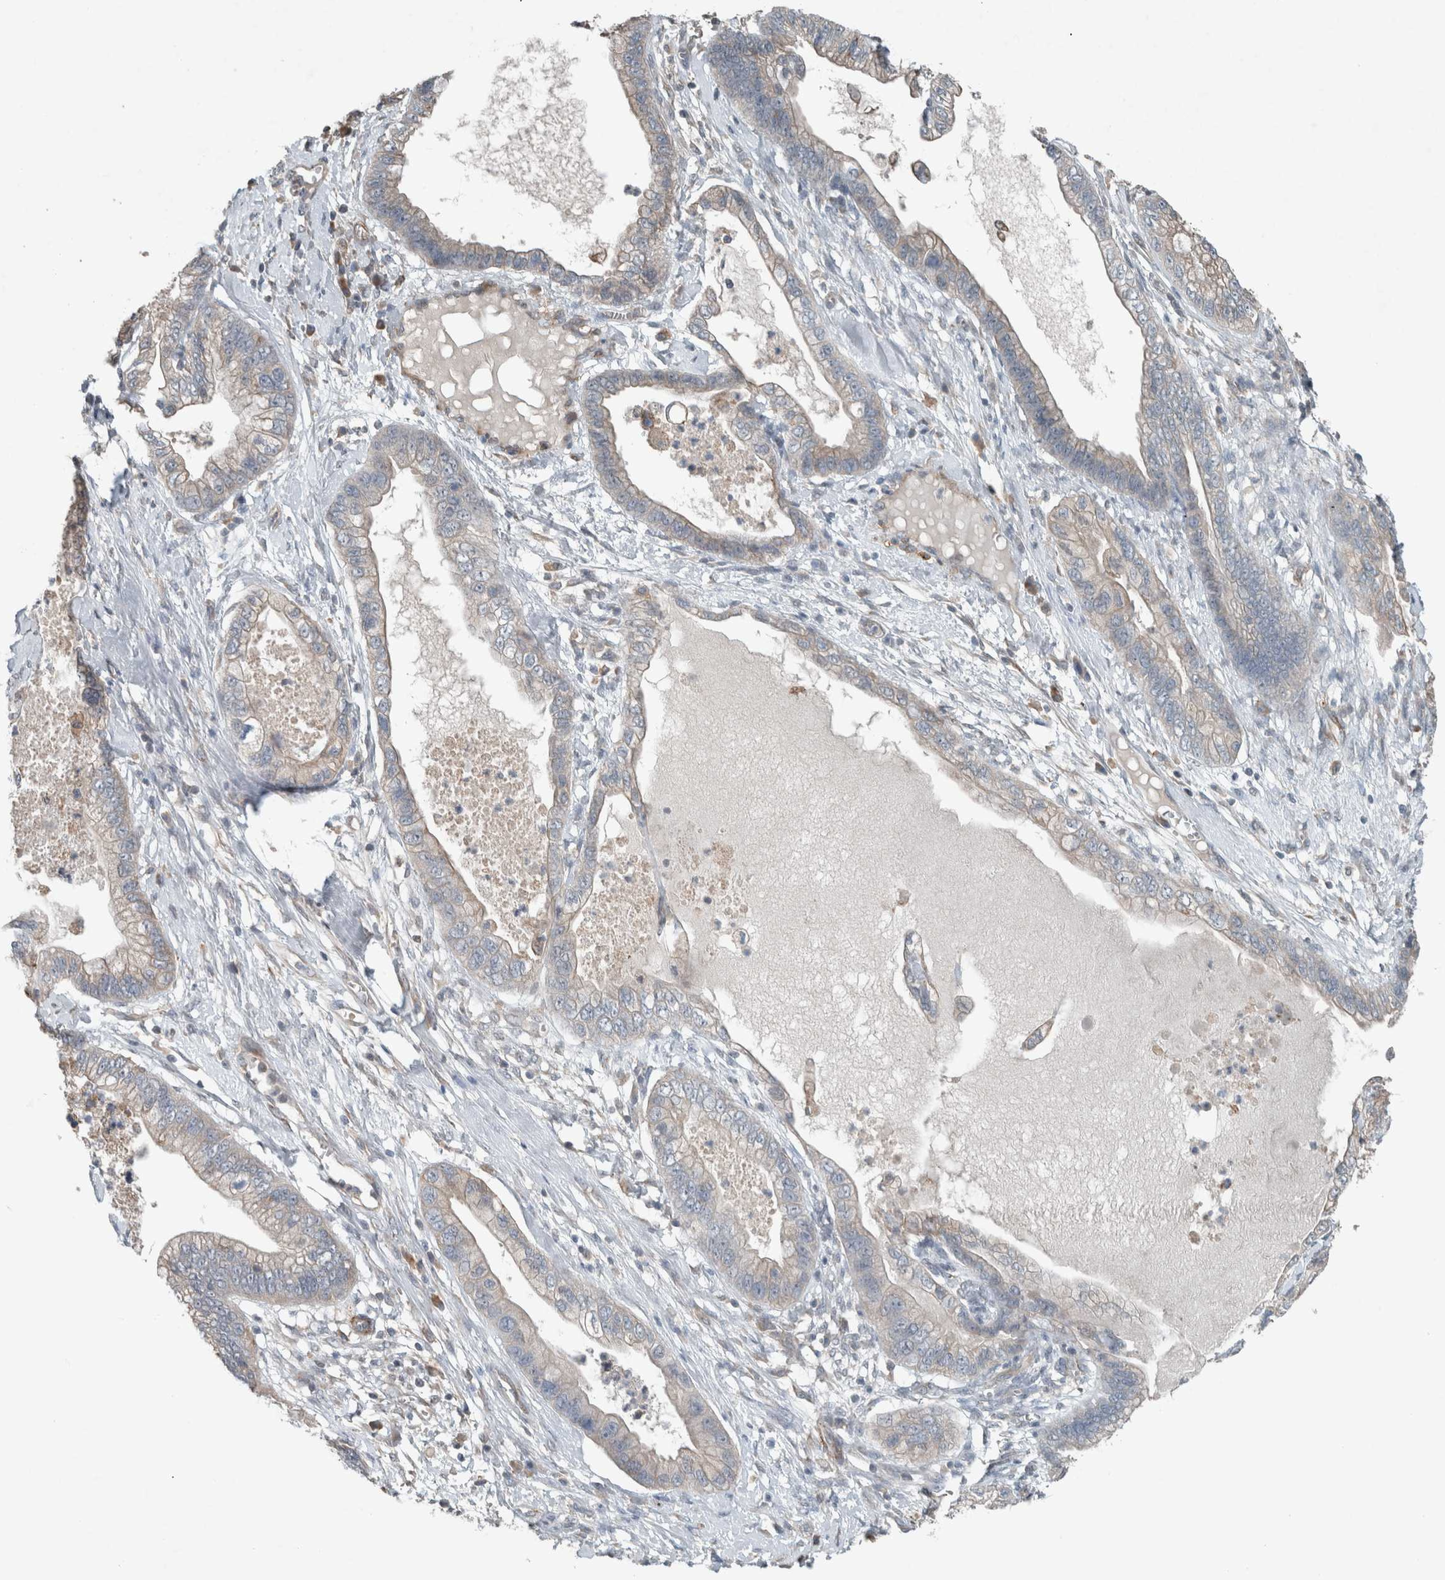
{"staining": {"intensity": "weak", "quantity": "25%-75%", "location": "cytoplasmic/membranous"}, "tissue": "cervical cancer", "cell_type": "Tumor cells", "image_type": "cancer", "snomed": [{"axis": "morphology", "description": "Adenocarcinoma, NOS"}, {"axis": "topography", "description": "Cervix"}], "caption": "Immunohistochemical staining of adenocarcinoma (cervical) displays low levels of weak cytoplasmic/membranous protein expression in about 25%-75% of tumor cells. The staining was performed using DAB, with brown indicating positive protein expression. Nuclei are stained blue with hematoxylin.", "gene": "JADE2", "patient": {"sex": "female", "age": 44}}